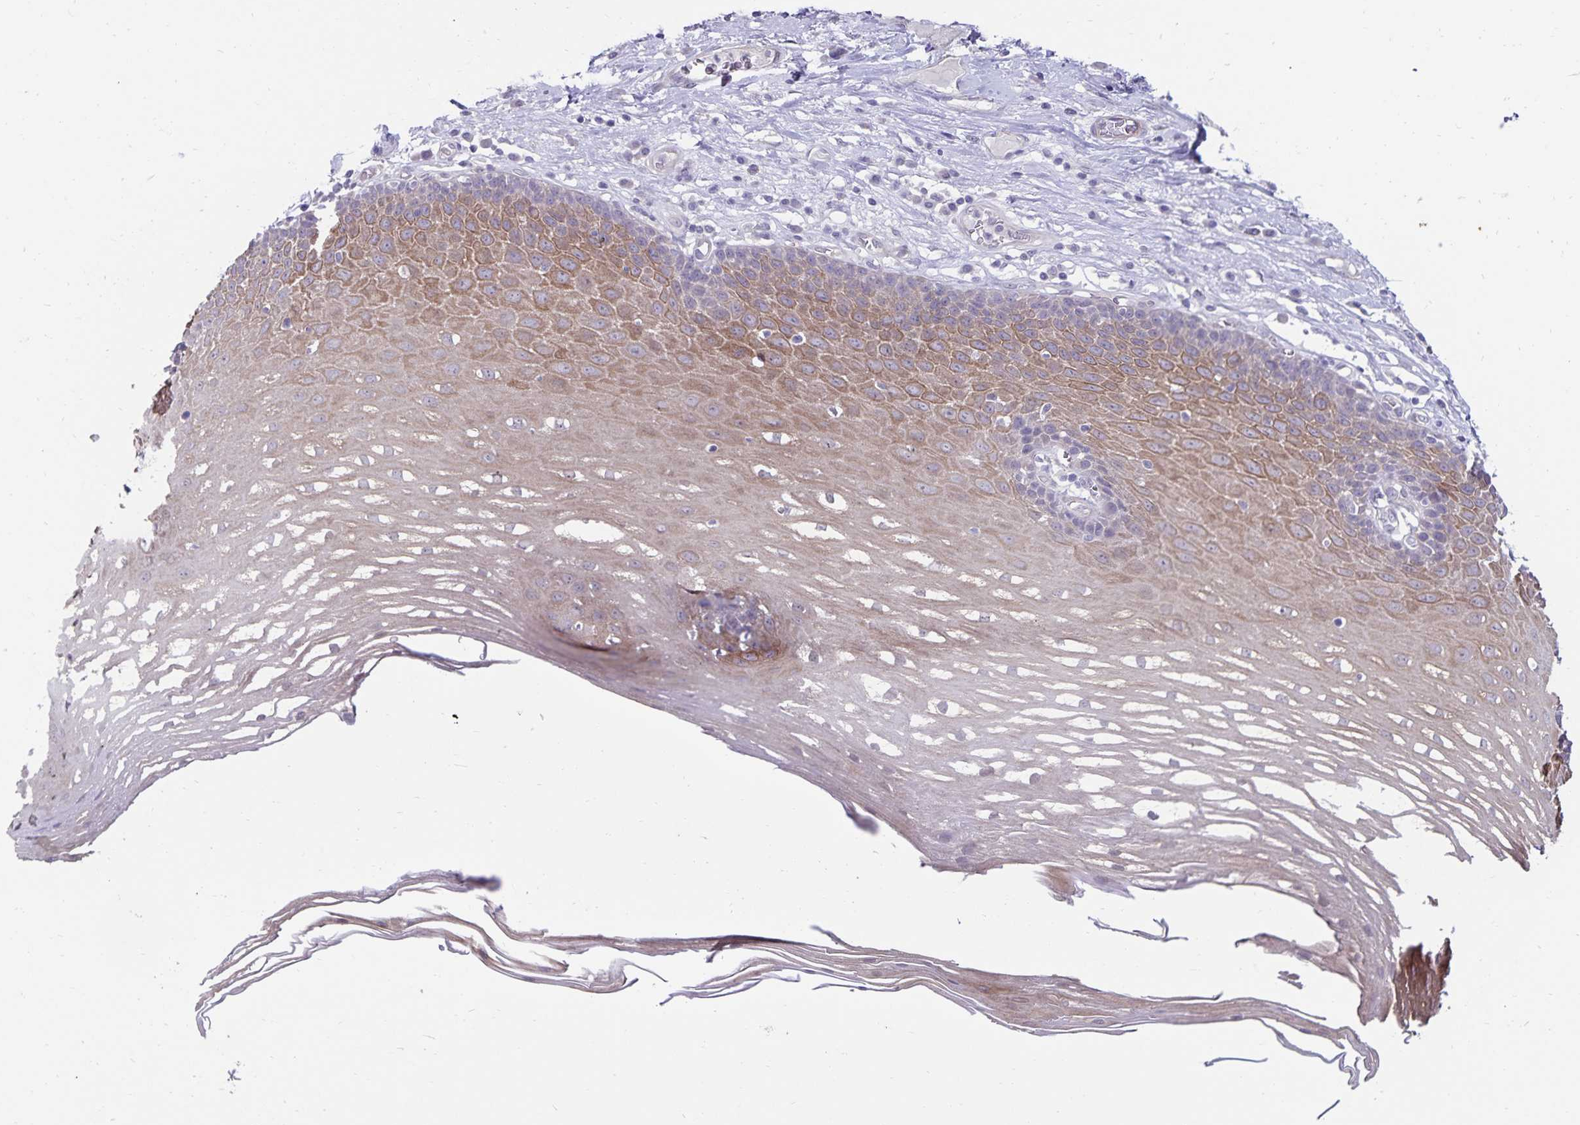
{"staining": {"intensity": "moderate", "quantity": "25%-75%", "location": "cytoplasmic/membranous"}, "tissue": "esophagus", "cell_type": "Squamous epithelial cells", "image_type": "normal", "snomed": [{"axis": "morphology", "description": "Normal tissue, NOS"}, {"axis": "topography", "description": "Esophagus"}], "caption": "Squamous epithelial cells reveal moderate cytoplasmic/membranous staining in about 25%-75% of cells in benign esophagus.", "gene": "CDKN2B", "patient": {"sex": "male", "age": 62}}